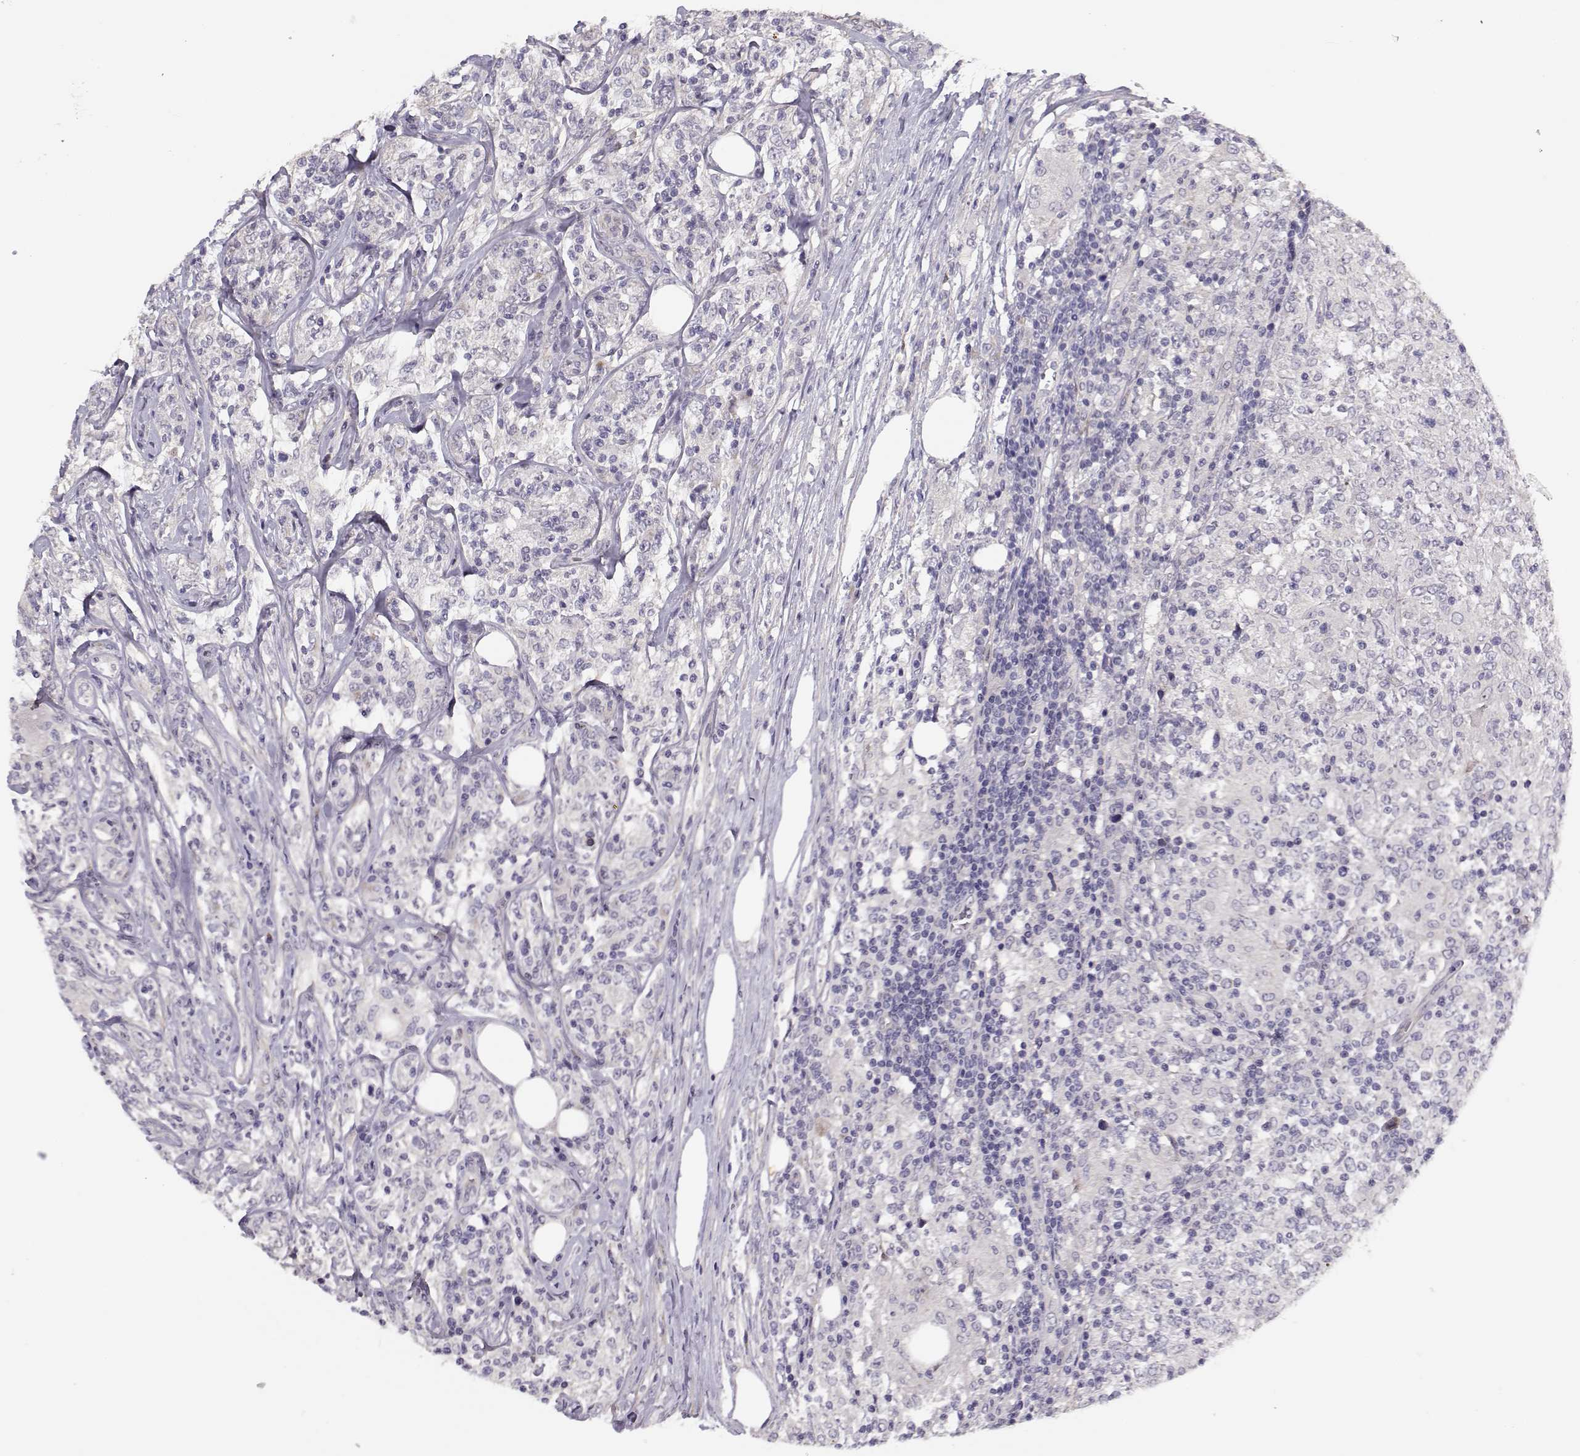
{"staining": {"intensity": "negative", "quantity": "none", "location": "none"}, "tissue": "lymphoma", "cell_type": "Tumor cells", "image_type": "cancer", "snomed": [{"axis": "morphology", "description": "Malignant lymphoma, non-Hodgkin's type, High grade"}, {"axis": "topography", "description": "Lymph node"}], "caption": "An image of human malignant lymphoma, non-Hodgkin's type (high-grade) is negative for staining in tumor cells.", "gene": "TMEM145", "patient": {"sex": "female", "age": 84}}